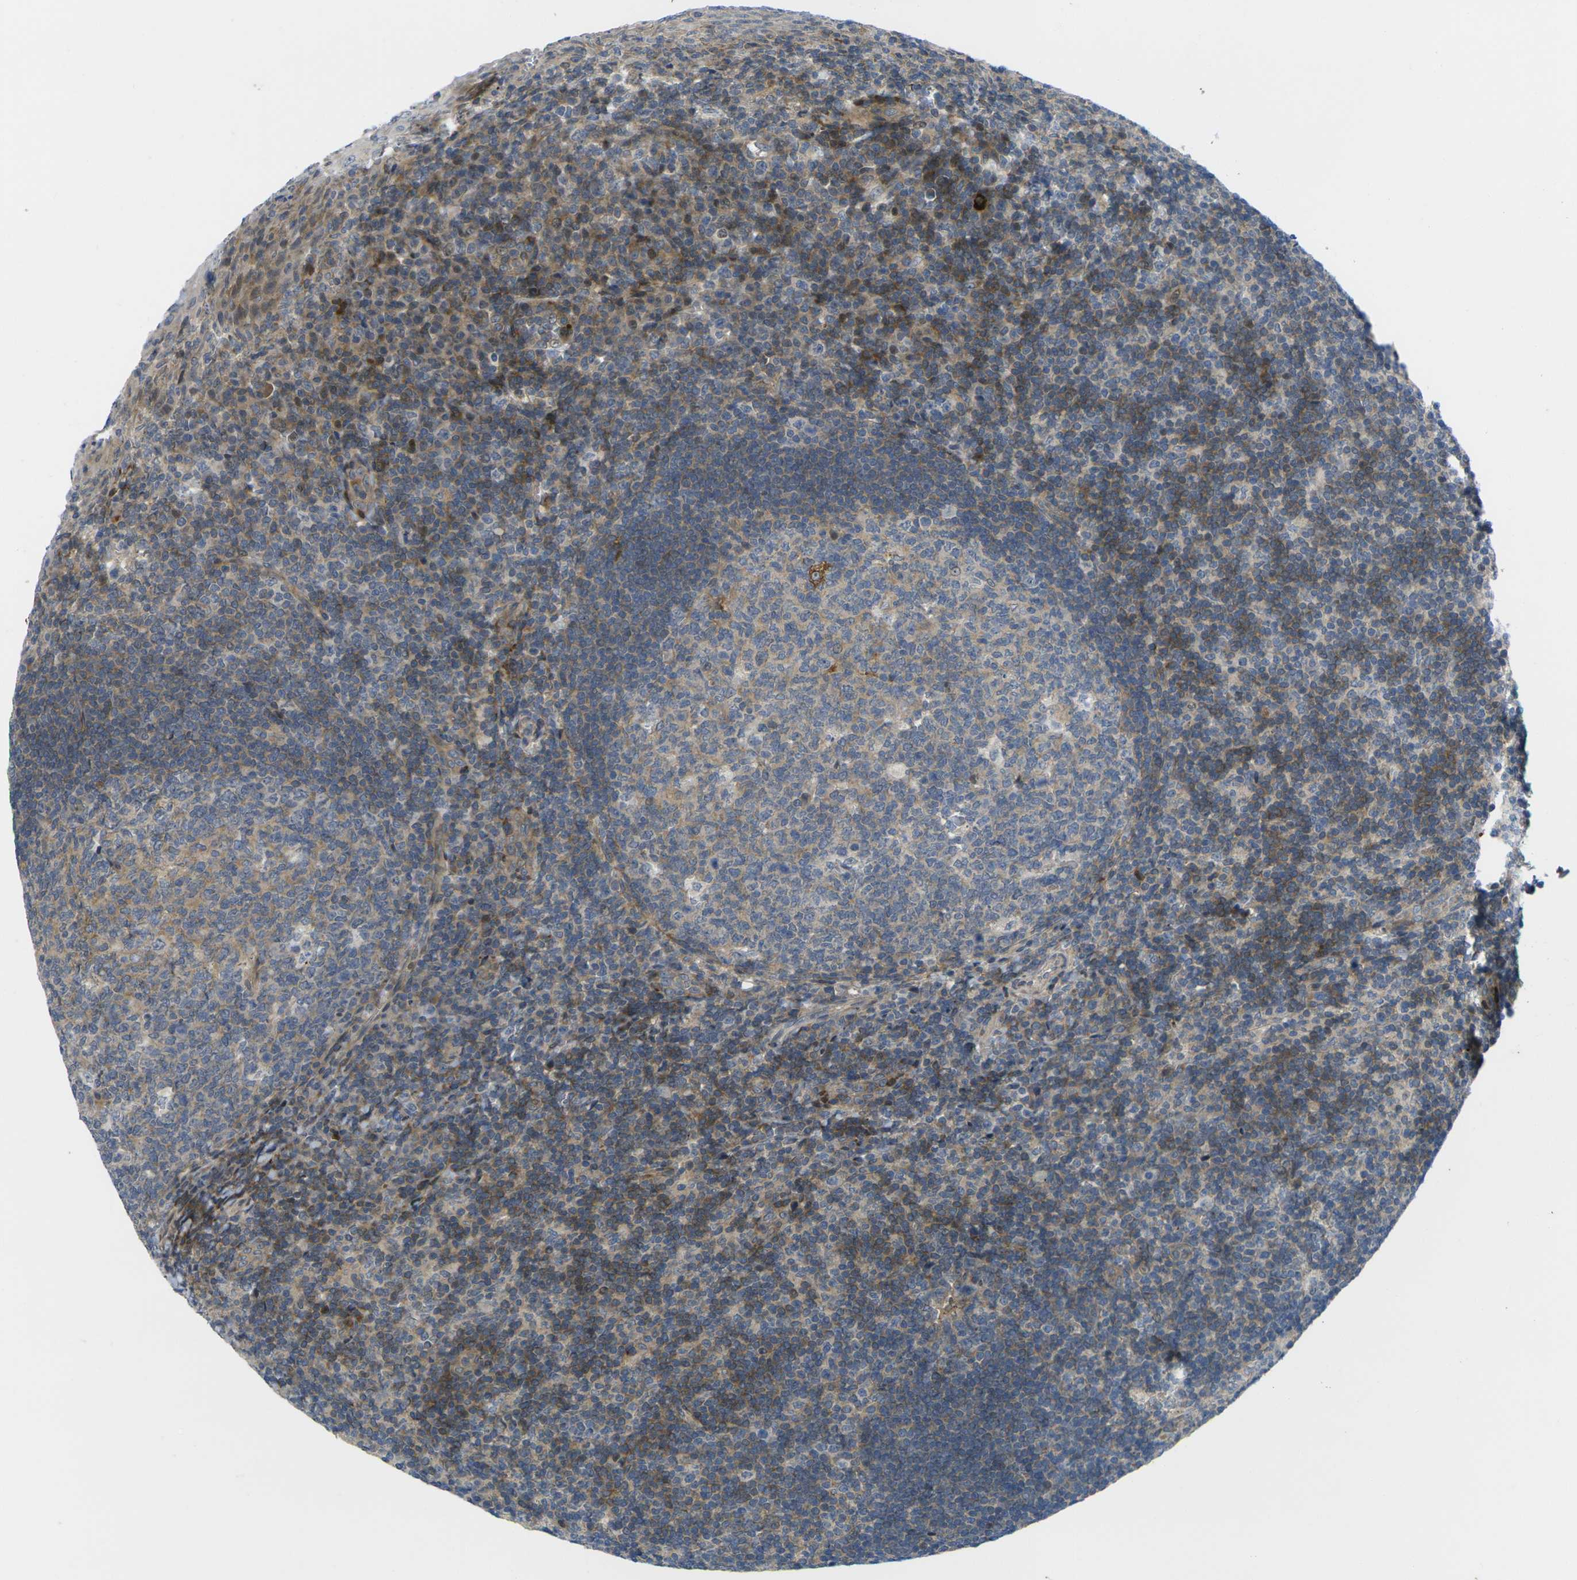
{"staining": {"intensity": "weak", "quantity": "25%-75%", "location": "cytoplasmic/membranous"}, "tissue": "tonsil", "cell_type": "Germinal center cells", "image_type": "normal", "snomed": [{"axis": "morphology", "description": "Normal tissue, NOS"}, {"axis": "topography", "description": "Tonsil"}], "caption": "Weak cytoplasmic/membranous positivity for a protein is present in about 25%-75% of germinal center cells of normal tonsil using immunohistochemistry.", "gene": "ROBO2", "patient": {"sex": "male", "age": 37}}